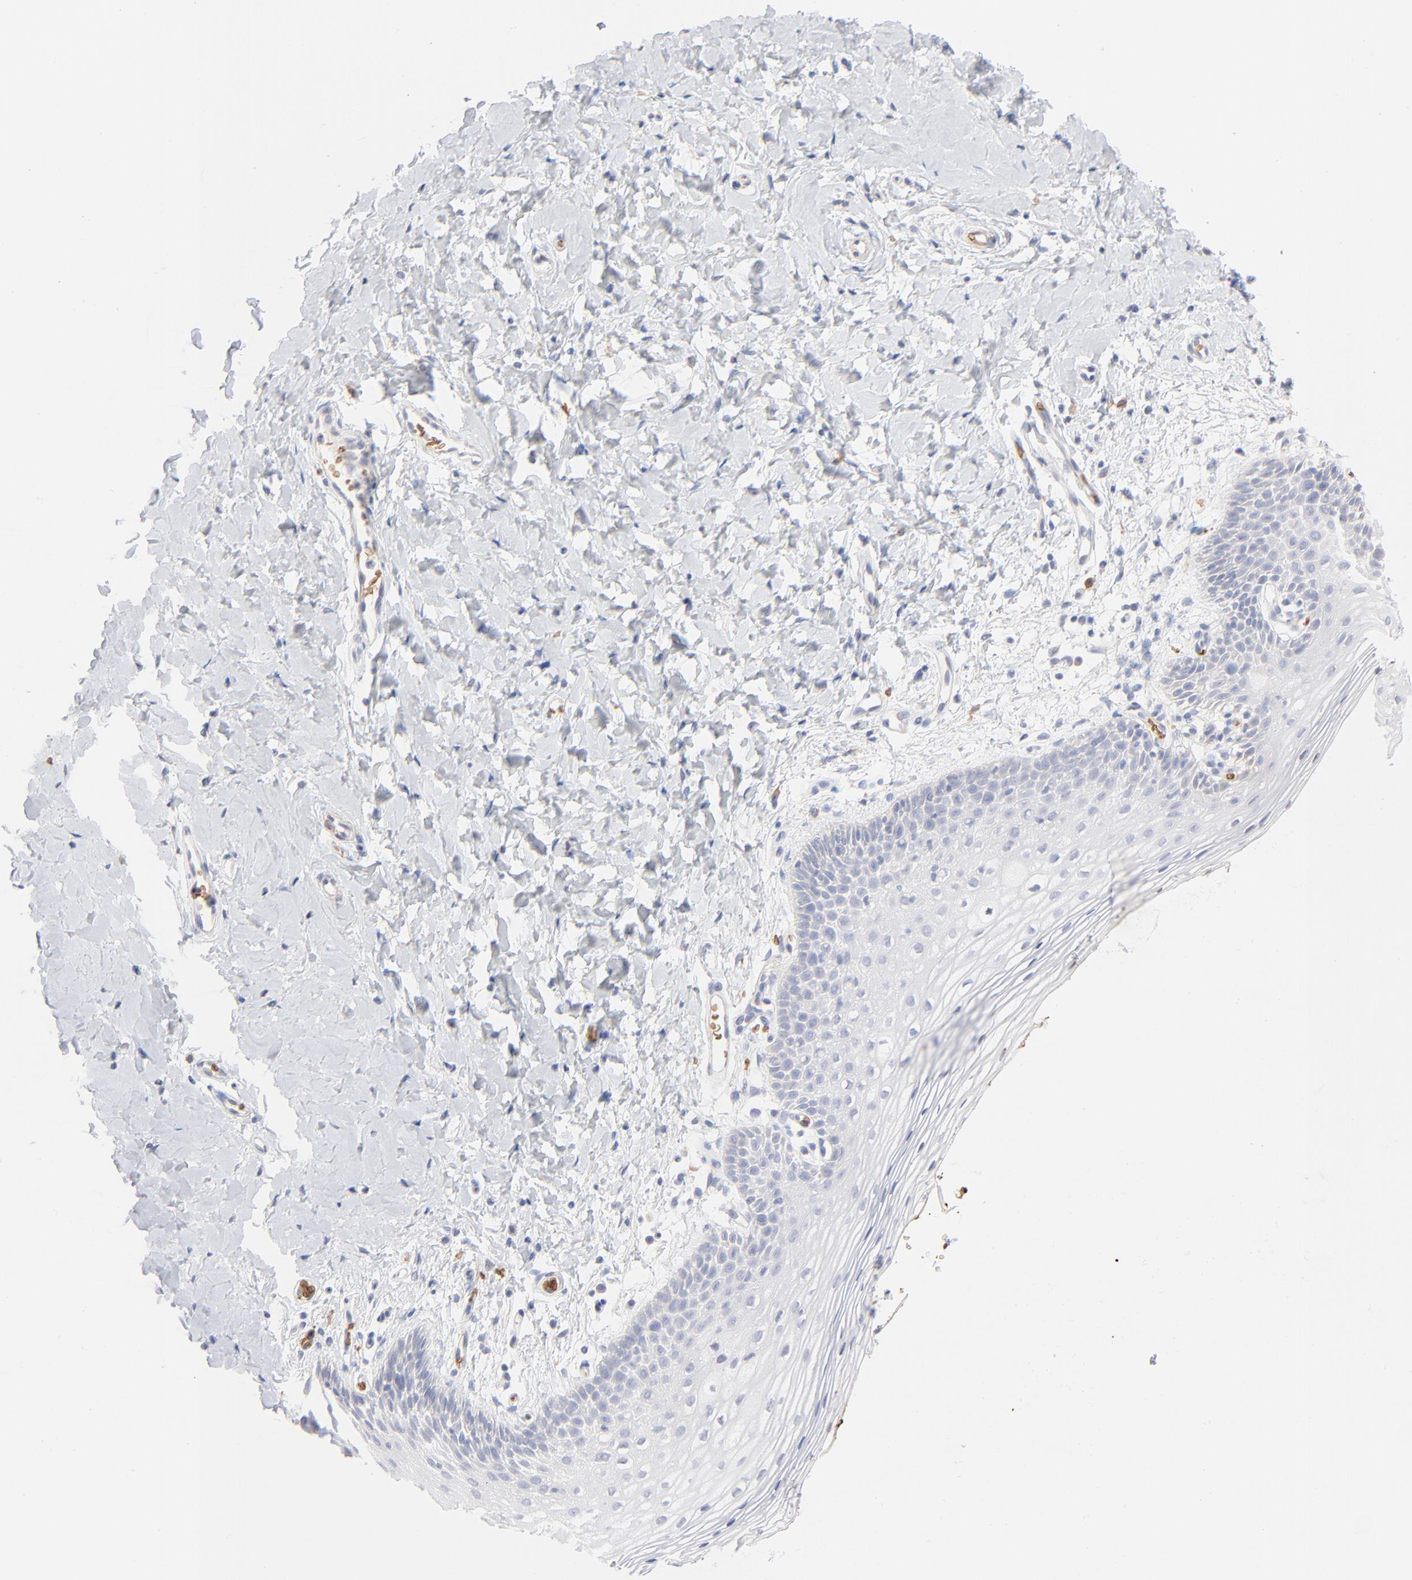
{"staining": {"intensity": "negative", "quantity": "none", "location": "none"}, "tissue": "vagina", "cell_type": "Squamous epithelial cells", "image_type": "normal", "snomed": [{"axis": "morphology", "description": "Normal tissue, NOS"}, {"axis": "topography", "description": "Vagina"}], "caption": "DAB immunohistochemical staining of unremarkable vagina demonstrates no significant staining in squamous epithelial cells. Brightfield microscopy of immunohistochemistry stained with DAB (brown) and hematoxylin (blue), captured at high magnification.", "gene": "SPTB", "patient": {"sex": "female", "age": 55}}